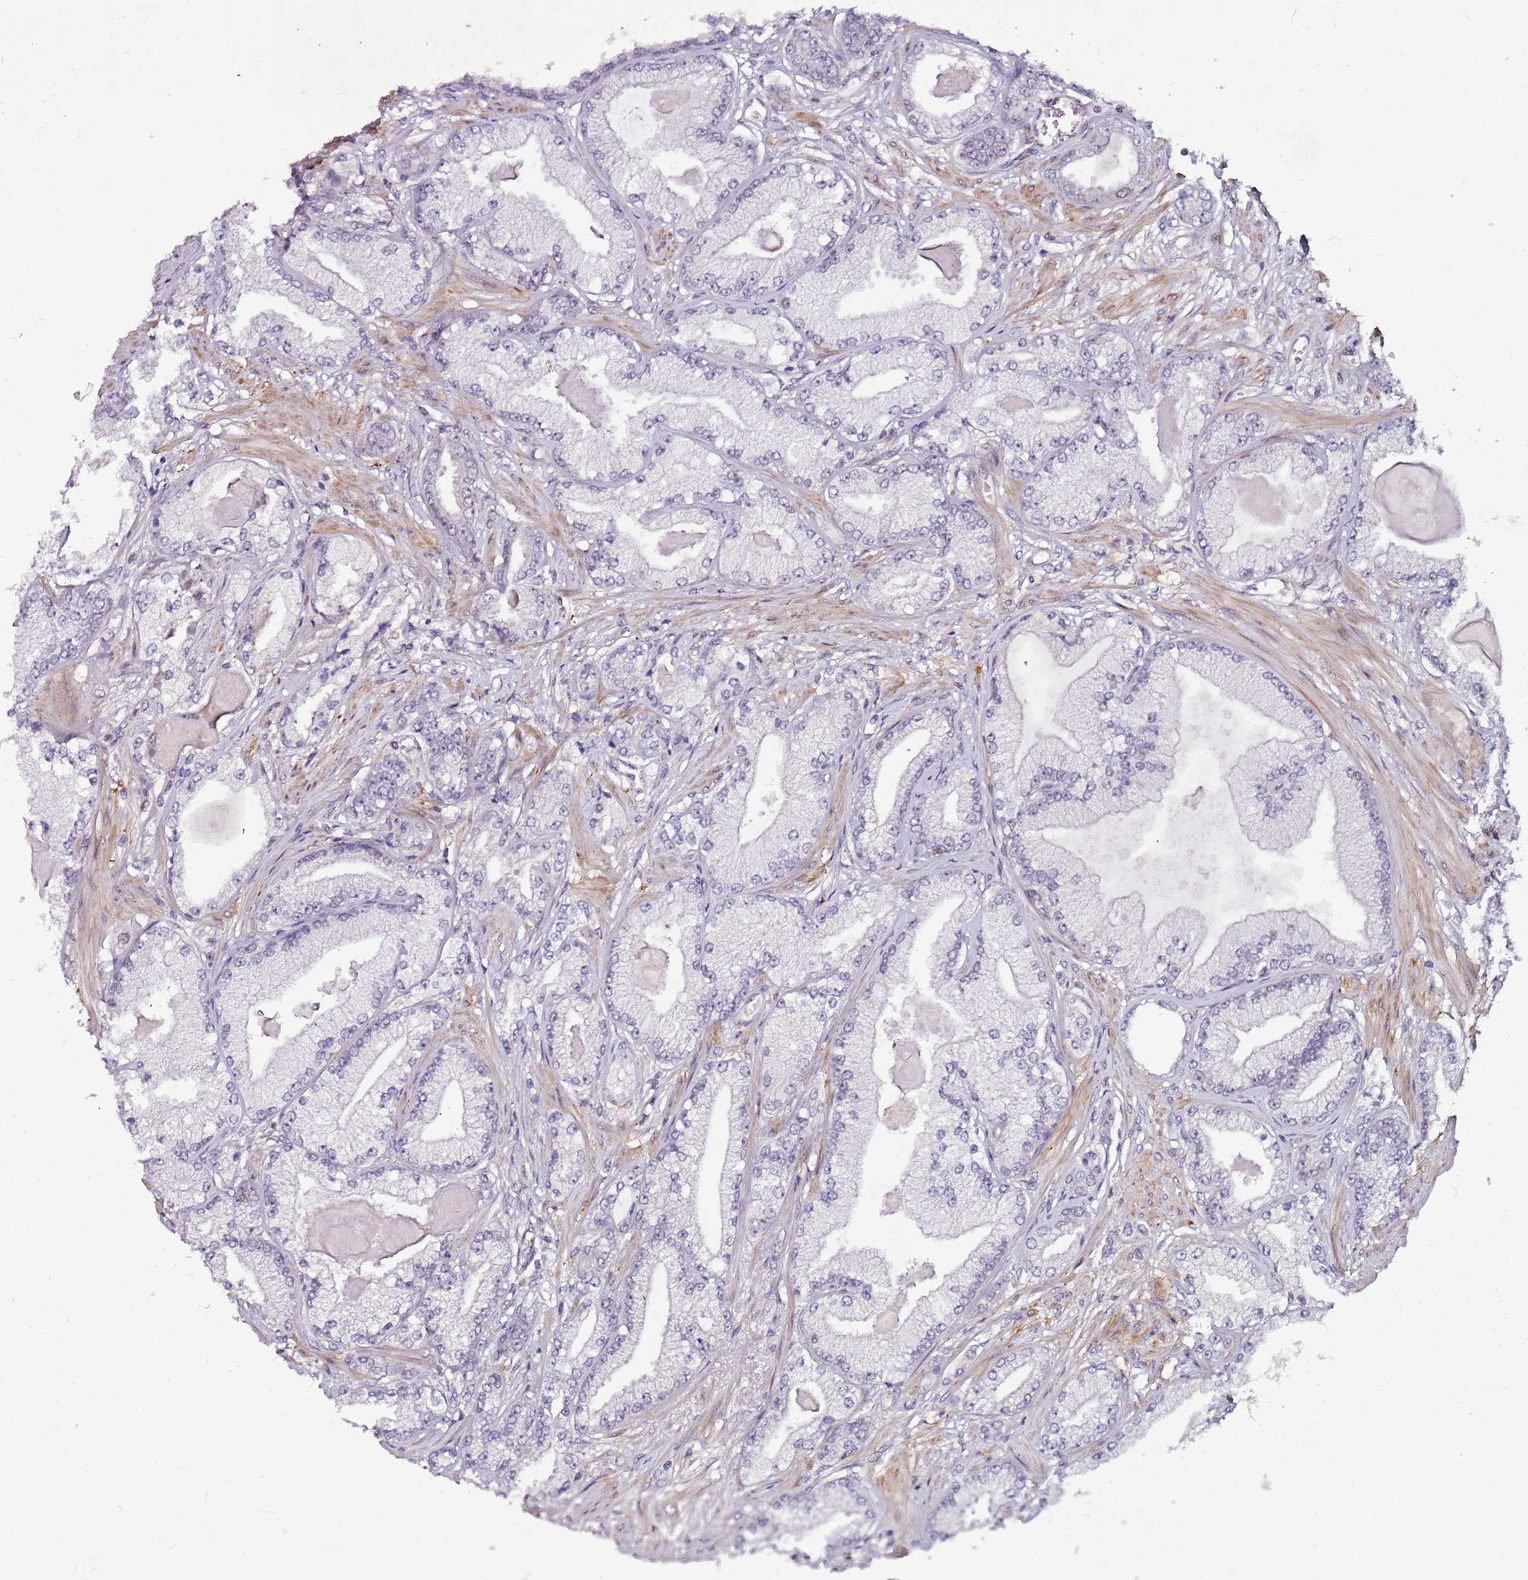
{"staining": {"intensity": "negative", "quantity": "none", "location": "none"}, "tissue": "prostate cancer", "cell_type": "Tumor cells", "image_type": "cancer", "snomed": [{"axis": "morphology", "description": "Adenocarcinoma, Low grade"}, {"axis": "topography", "description": "Prostate"}], "caption": "An IHC image of prostate cancer (adenocarcinoma (low-grade)) is shown. There is no staining in tumor cells of prostate cancer (adenocarcinoma (low-grade)).", "gene": "POLE3", "patient": {"sex": "male", "age": 64}}